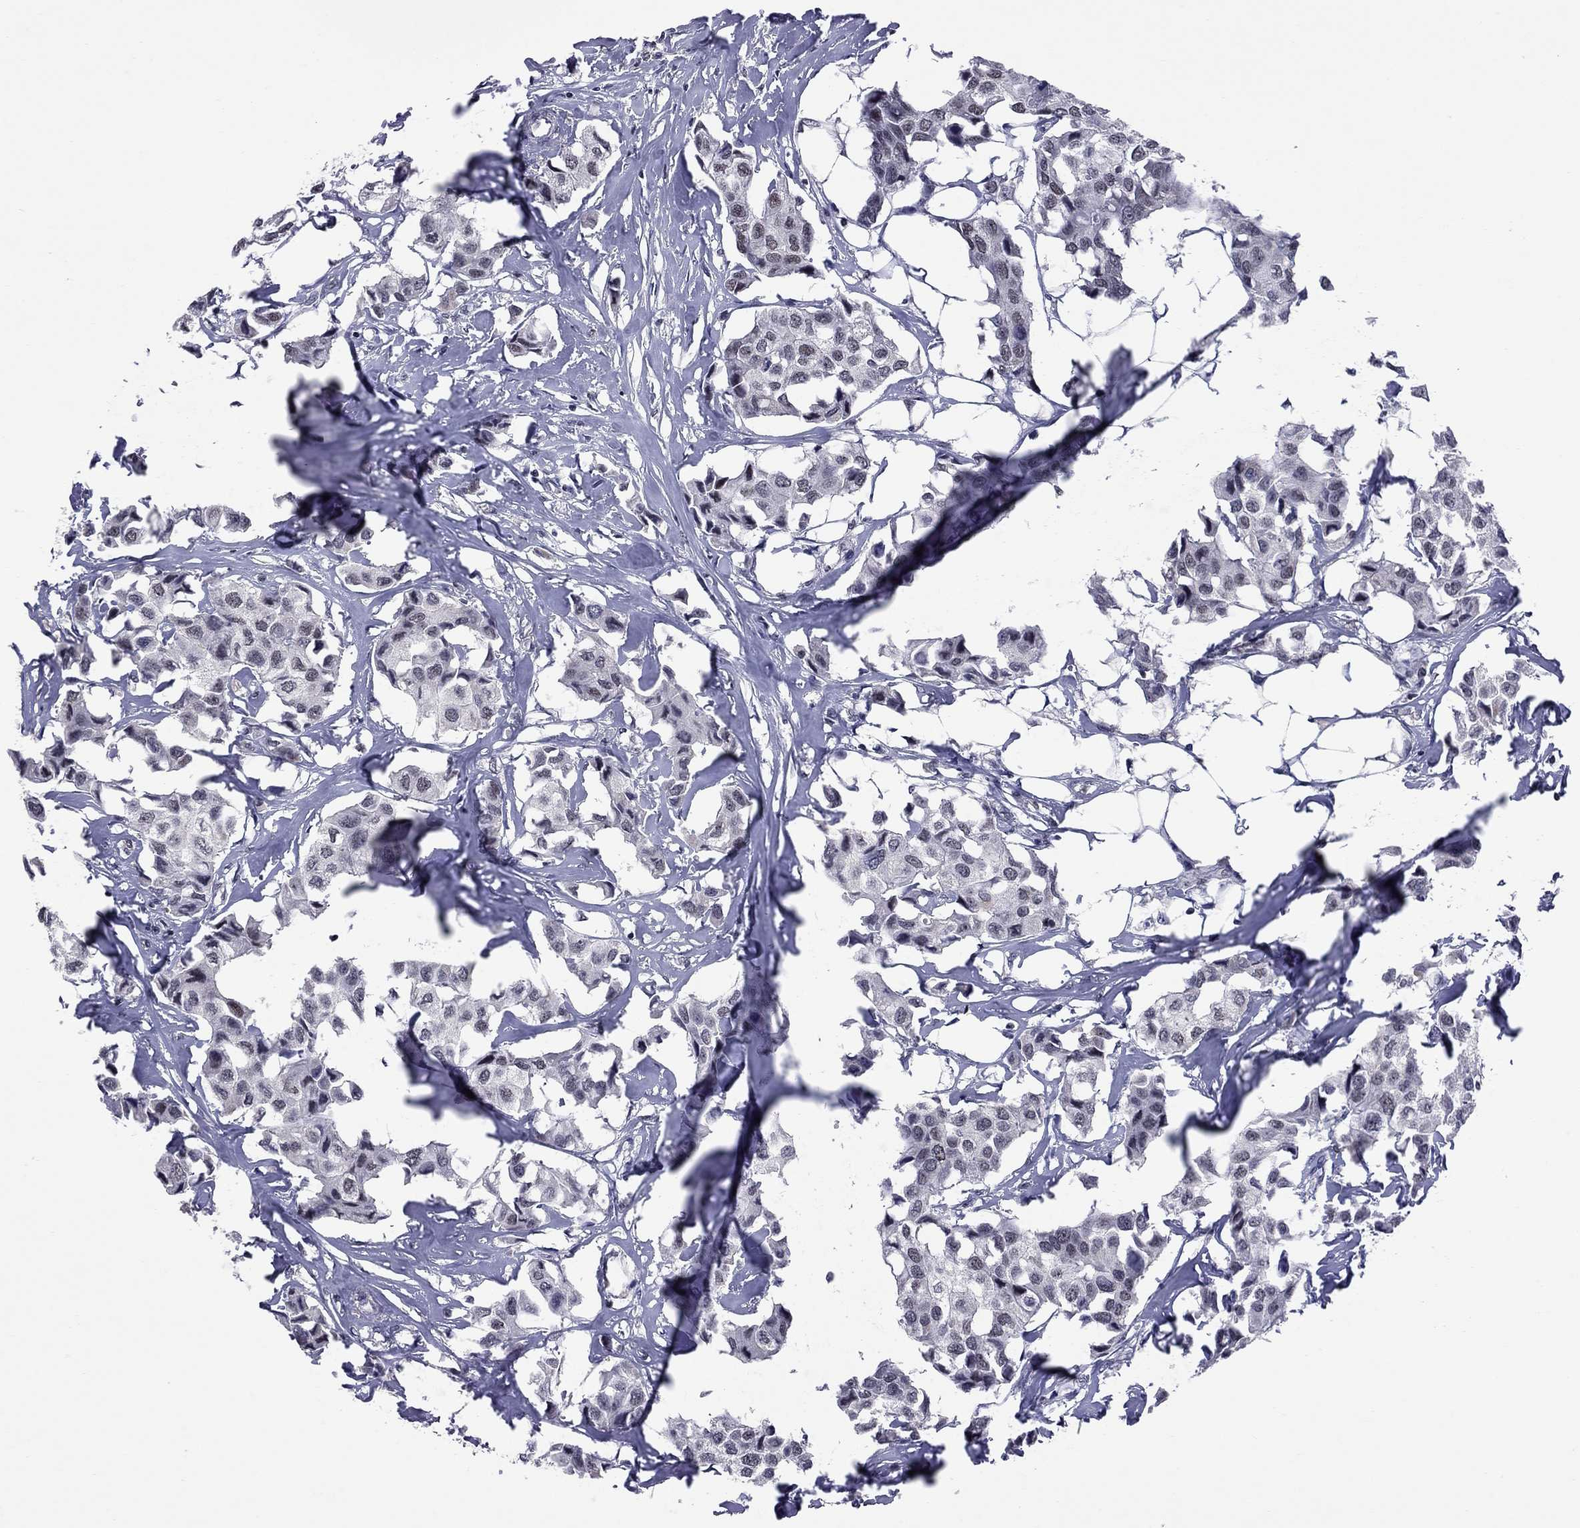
{"staining": {"intensity": "weak", "quantity": "<25%", "location": "nuclear"}, "tissue": "breast cancer", "cell_type": "Tumor cells", "image_type": "cancer", "snomed": [{"axis": "morphology", "description": "Duct carcinoma"}, {"axis": "topography", "description": "Breast"}], "caption": "A photomicrograph of breast cancer stained for a protein demonstrates no brown staining in tumor cells.", "gene": "TAF9", "patient": {"sex": "female", "age": 80}}